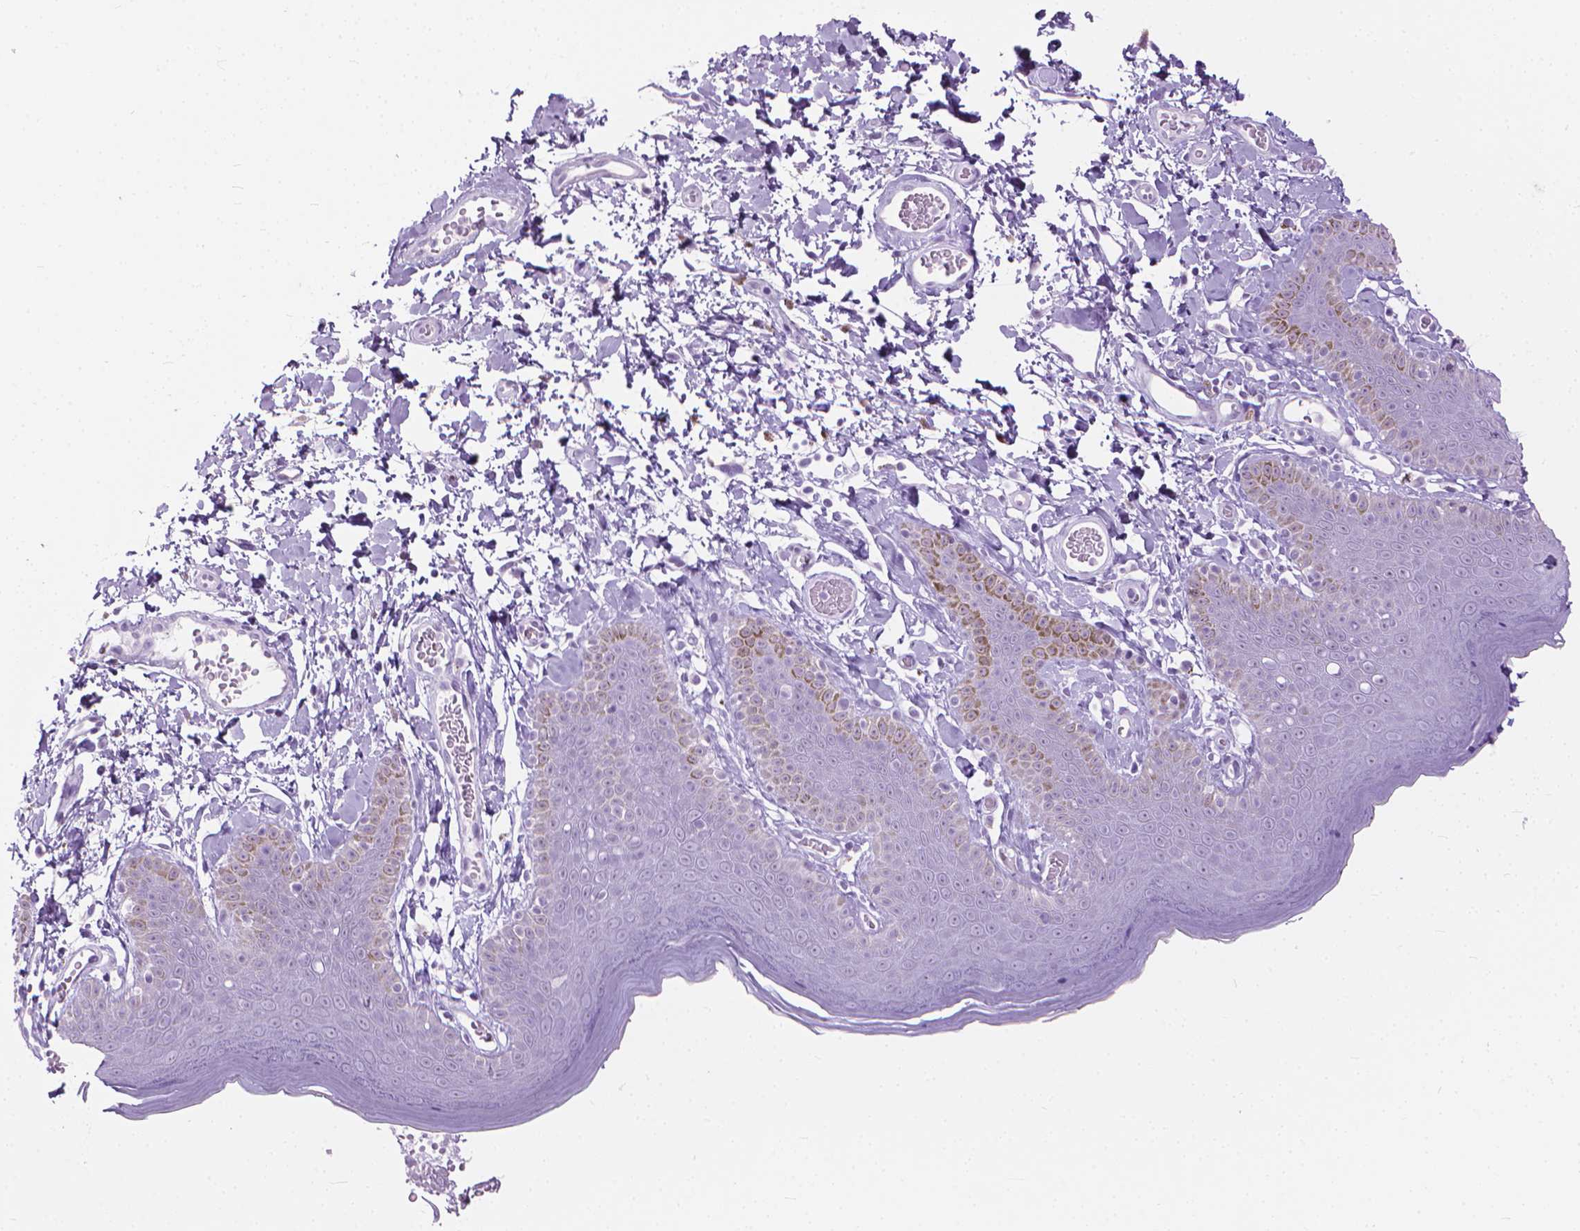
{"staining": {"intensity": "strong", "quantity": "<25%", "location": "cytoplasmic/membranous"}, "tissue": "skin", "cell_type": "Epidermal cells", "image_type": "normal", "snomed": [{"axis": "morphology", "description": "Normal tissue, NOS"}, {"axis": "topography", "description": "Anal"}], "caption": "Epidermal cells show strong cytoplasmic/membranous expression in approximately <25% of cells in benign skin.", "gene": "HTR2B", "patient": {"sex": "male", "age": 53}}